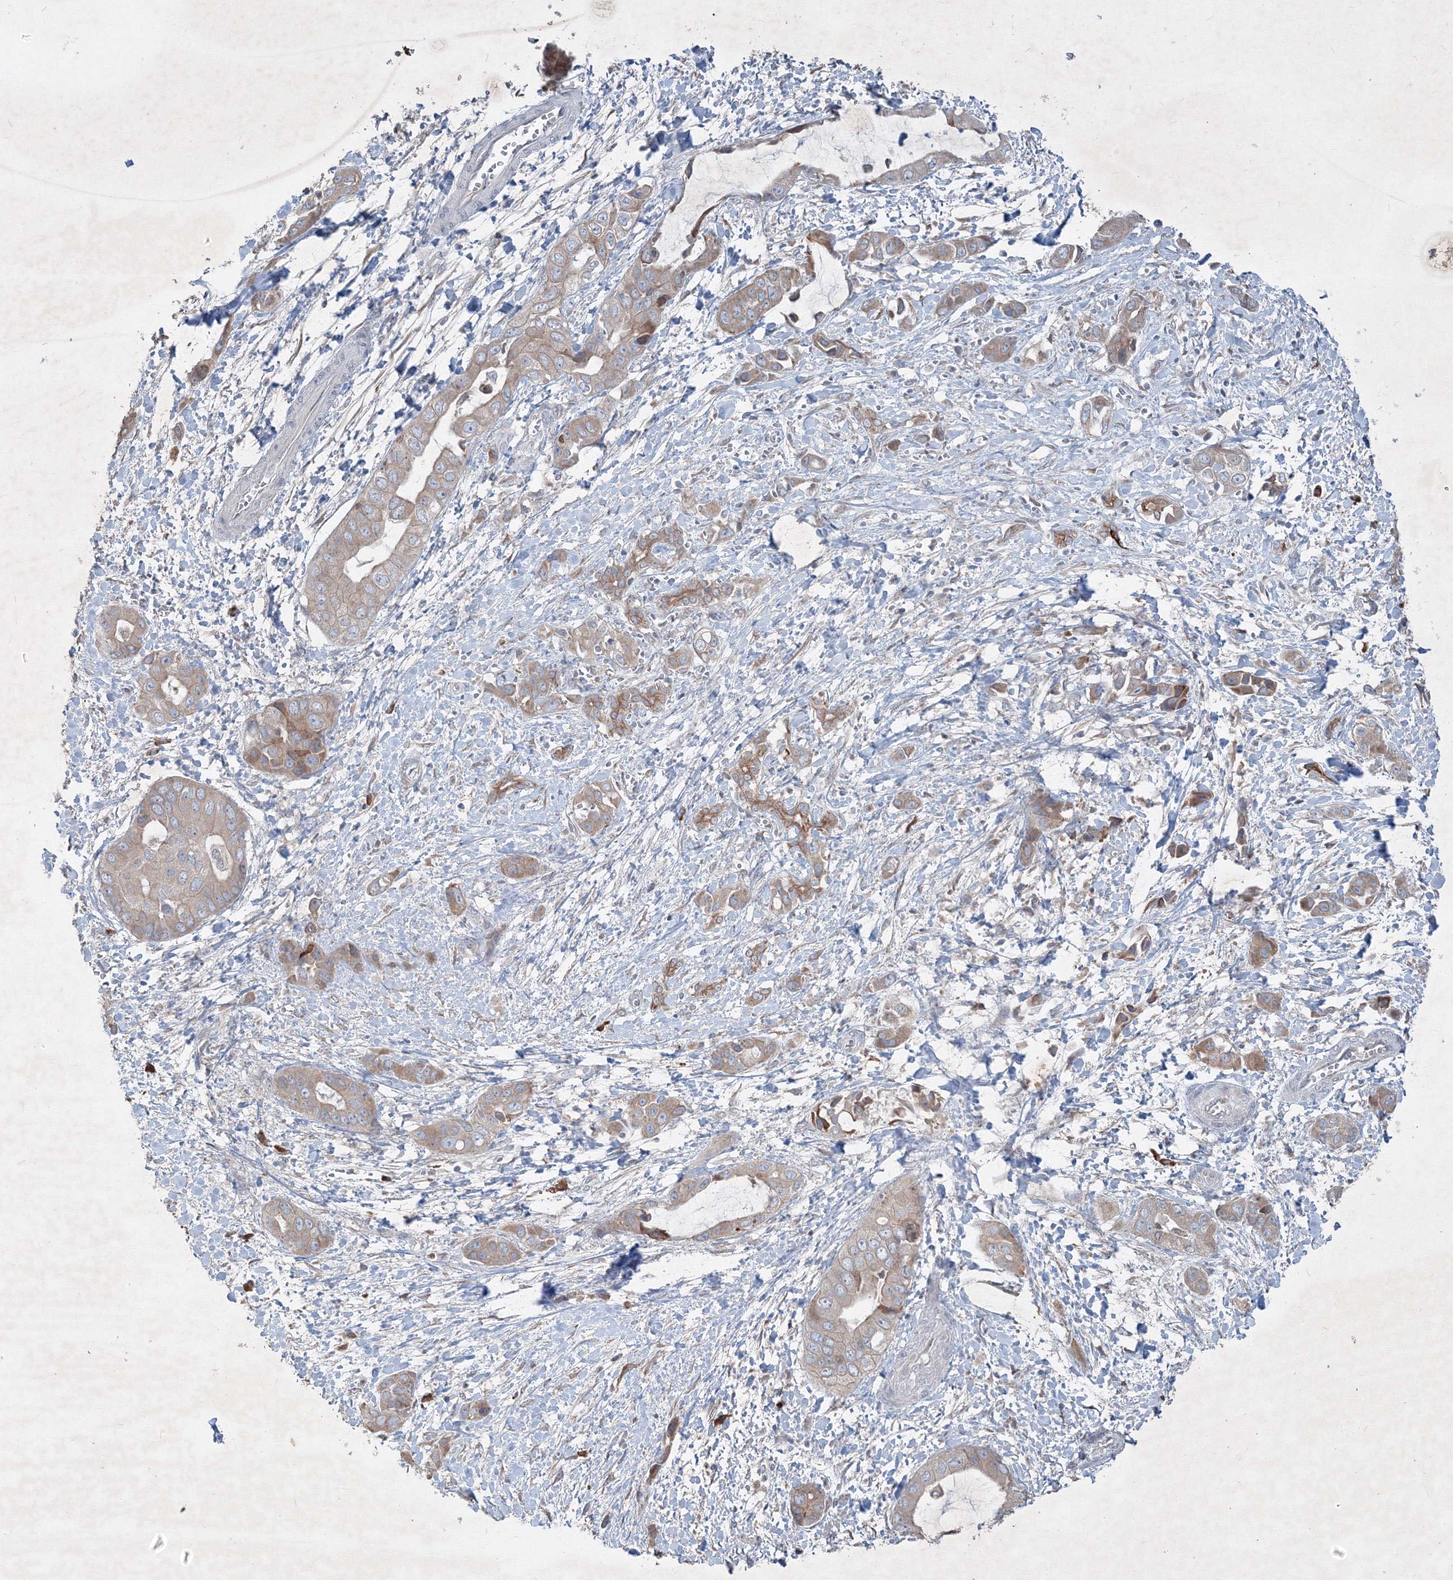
{"staining": {"intensity": "weak", "quantity": ">75%", "location": "cytoplasmic/membranous"}, "tissue": "liver cancer", "cell_type": "Tumor cells", "image_type": "cancer", "snomed": [{"axis": "morphology", "description": "Cholangiocarcinoma"}, {"axis": "topography", "description": "Liver"}], "caption": "Liver cancer (cholangiocarcinoma) stained with a brown dye exhibits weak cytoplasmic/membranous positive positivity in about >75% of tumor cells.", "gene": "IFNAR1", "patient": {"sex": "female", "age": 52}}